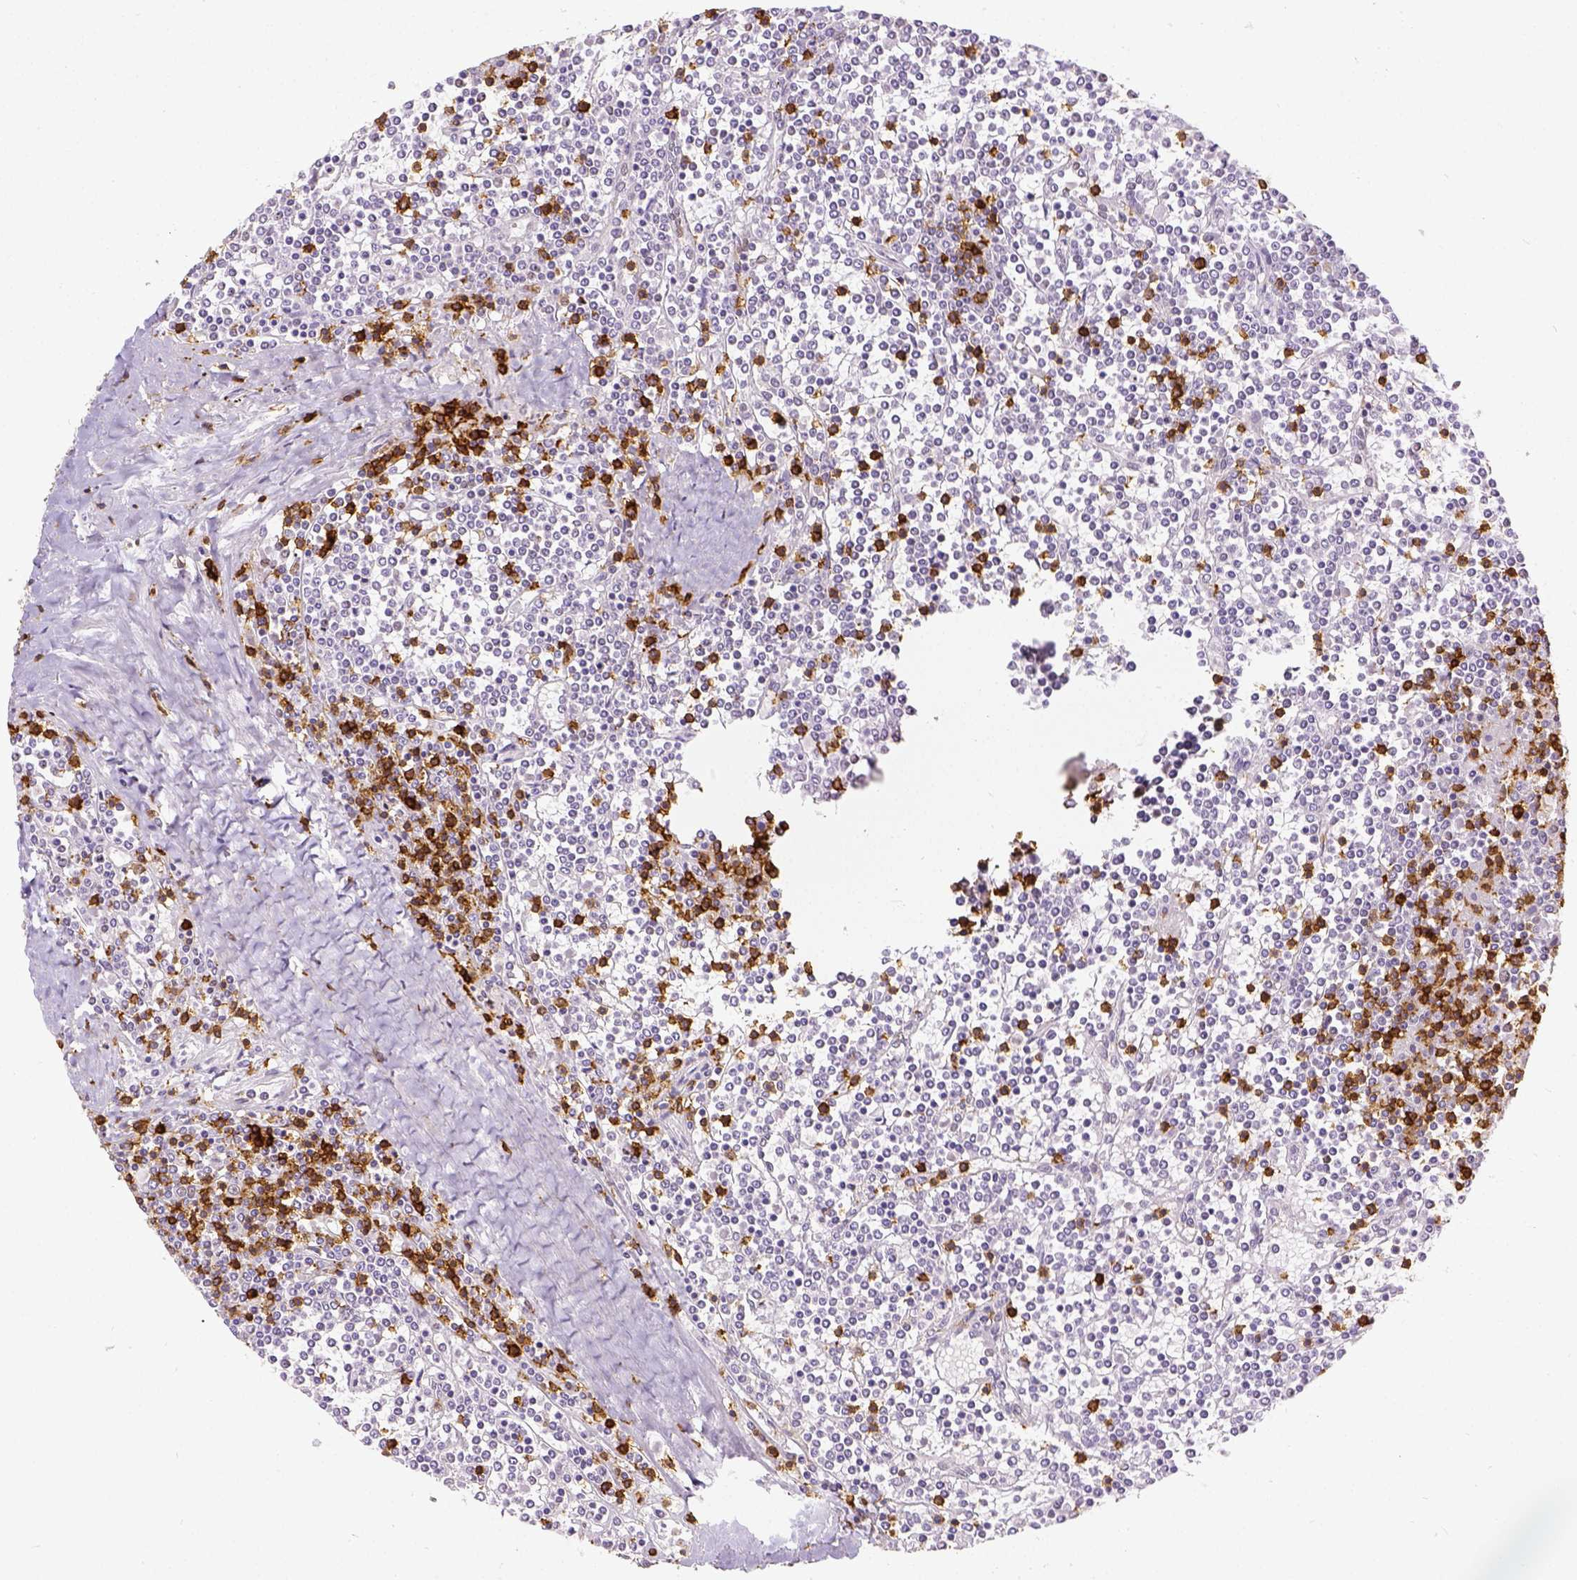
{"staining": {"intensity": "negative", "quantity": "none", "location": "none"}, "tissue": "lymphoma", "cell_type": "Tumor cells", "image_type": "cancer", "snomed": [{"axis": "morphology", "description": "Malignant lymphoma, non-Hodgkin's type, Low grade"}, {"axis": "topography", "description": "Spleen"}], "caption": "Immunohistochemical staining of human low-grade malignant lymphoma, non-Hodgkin's type displays no significant expression in tumor cells.", "gene": "CD3E", "patient": {"sex": "female", "age": 19}}